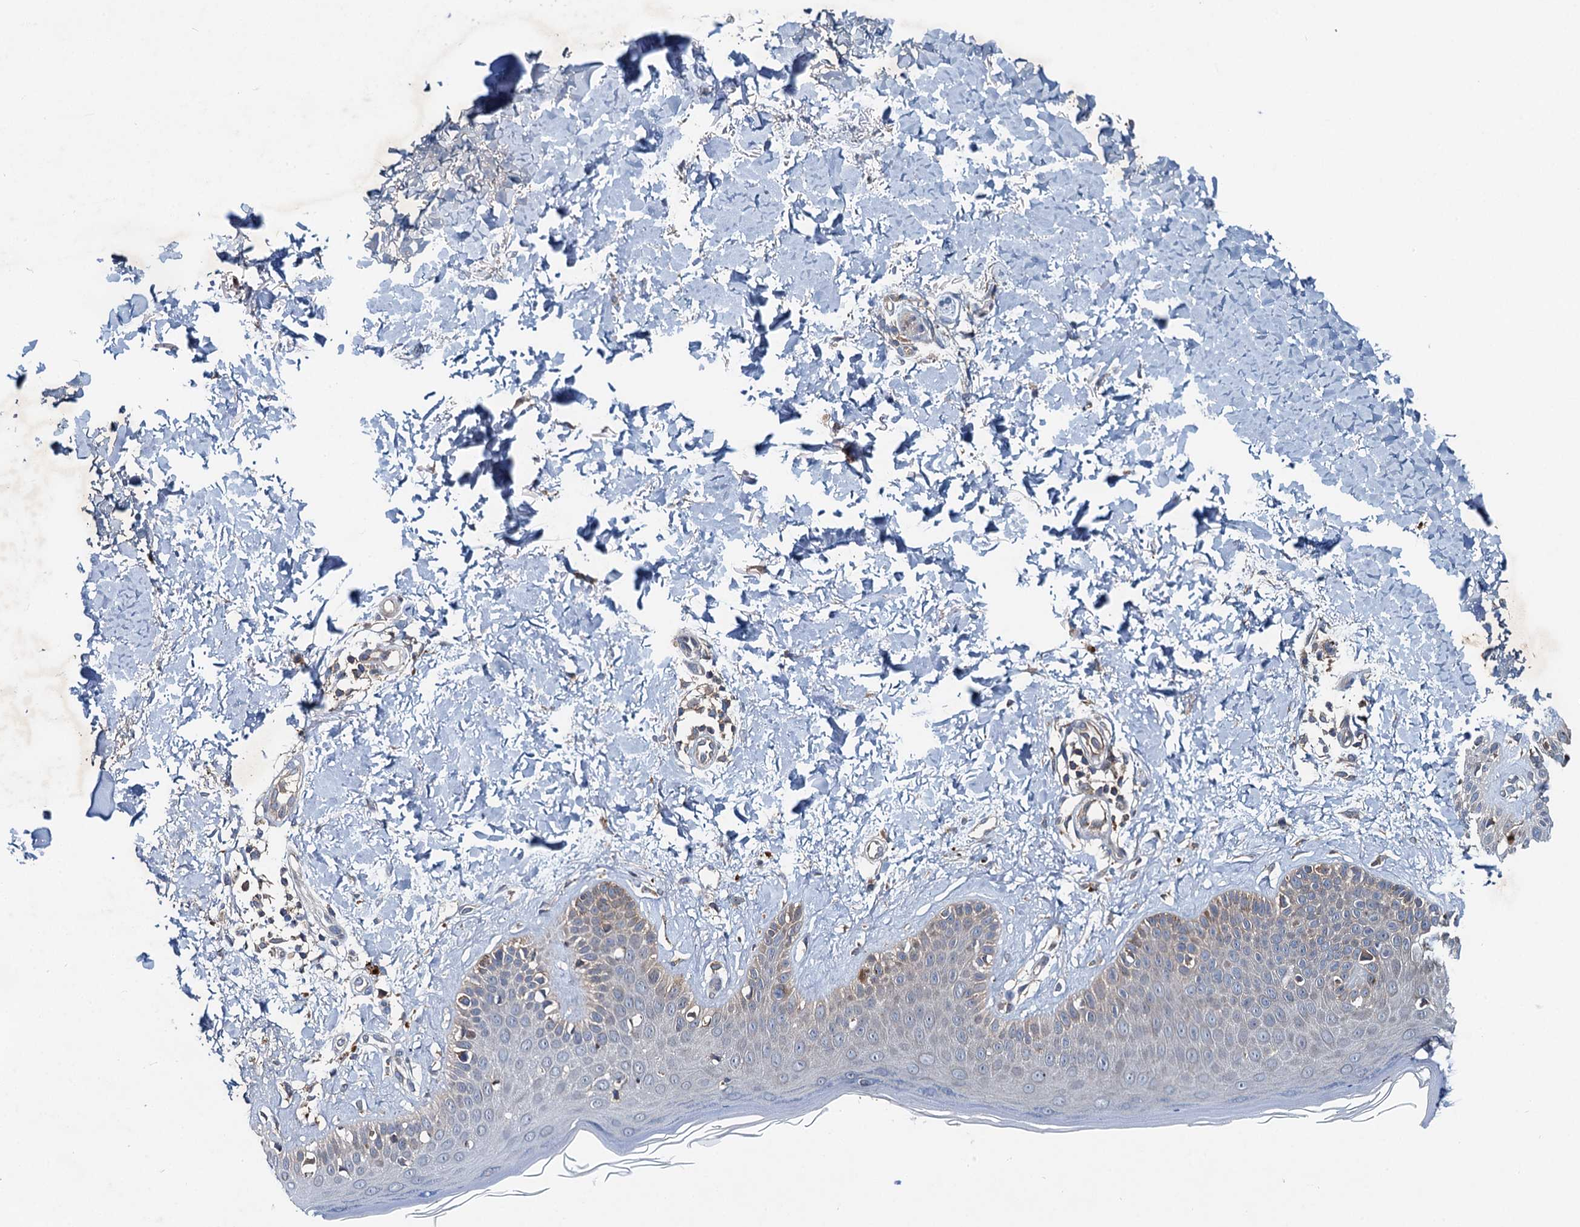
{"staining": {"intensity": "weak", "quantity": "25%-75%", "location": "cytoplasmic/membranous"}, "tissue": "skin", "cell_type": "Fibroblasts", "image_type": "normal", "snomed": [{"axis": "morphology", "description": "Normal tissue, NOS"}, {"axis": "topography", "description": "Skin"}], "caption": "Immunohistochemical staining of unremarkable skin exhibits 25%-75% levels of weak cytoplasmic/membranous protein staining in about 25%-75% of fibroblasts. (DAB IHC with brightfield microscopy, high magnification).", "gene": "EFL1", "patient": {"sex": "male", "age": 52}}